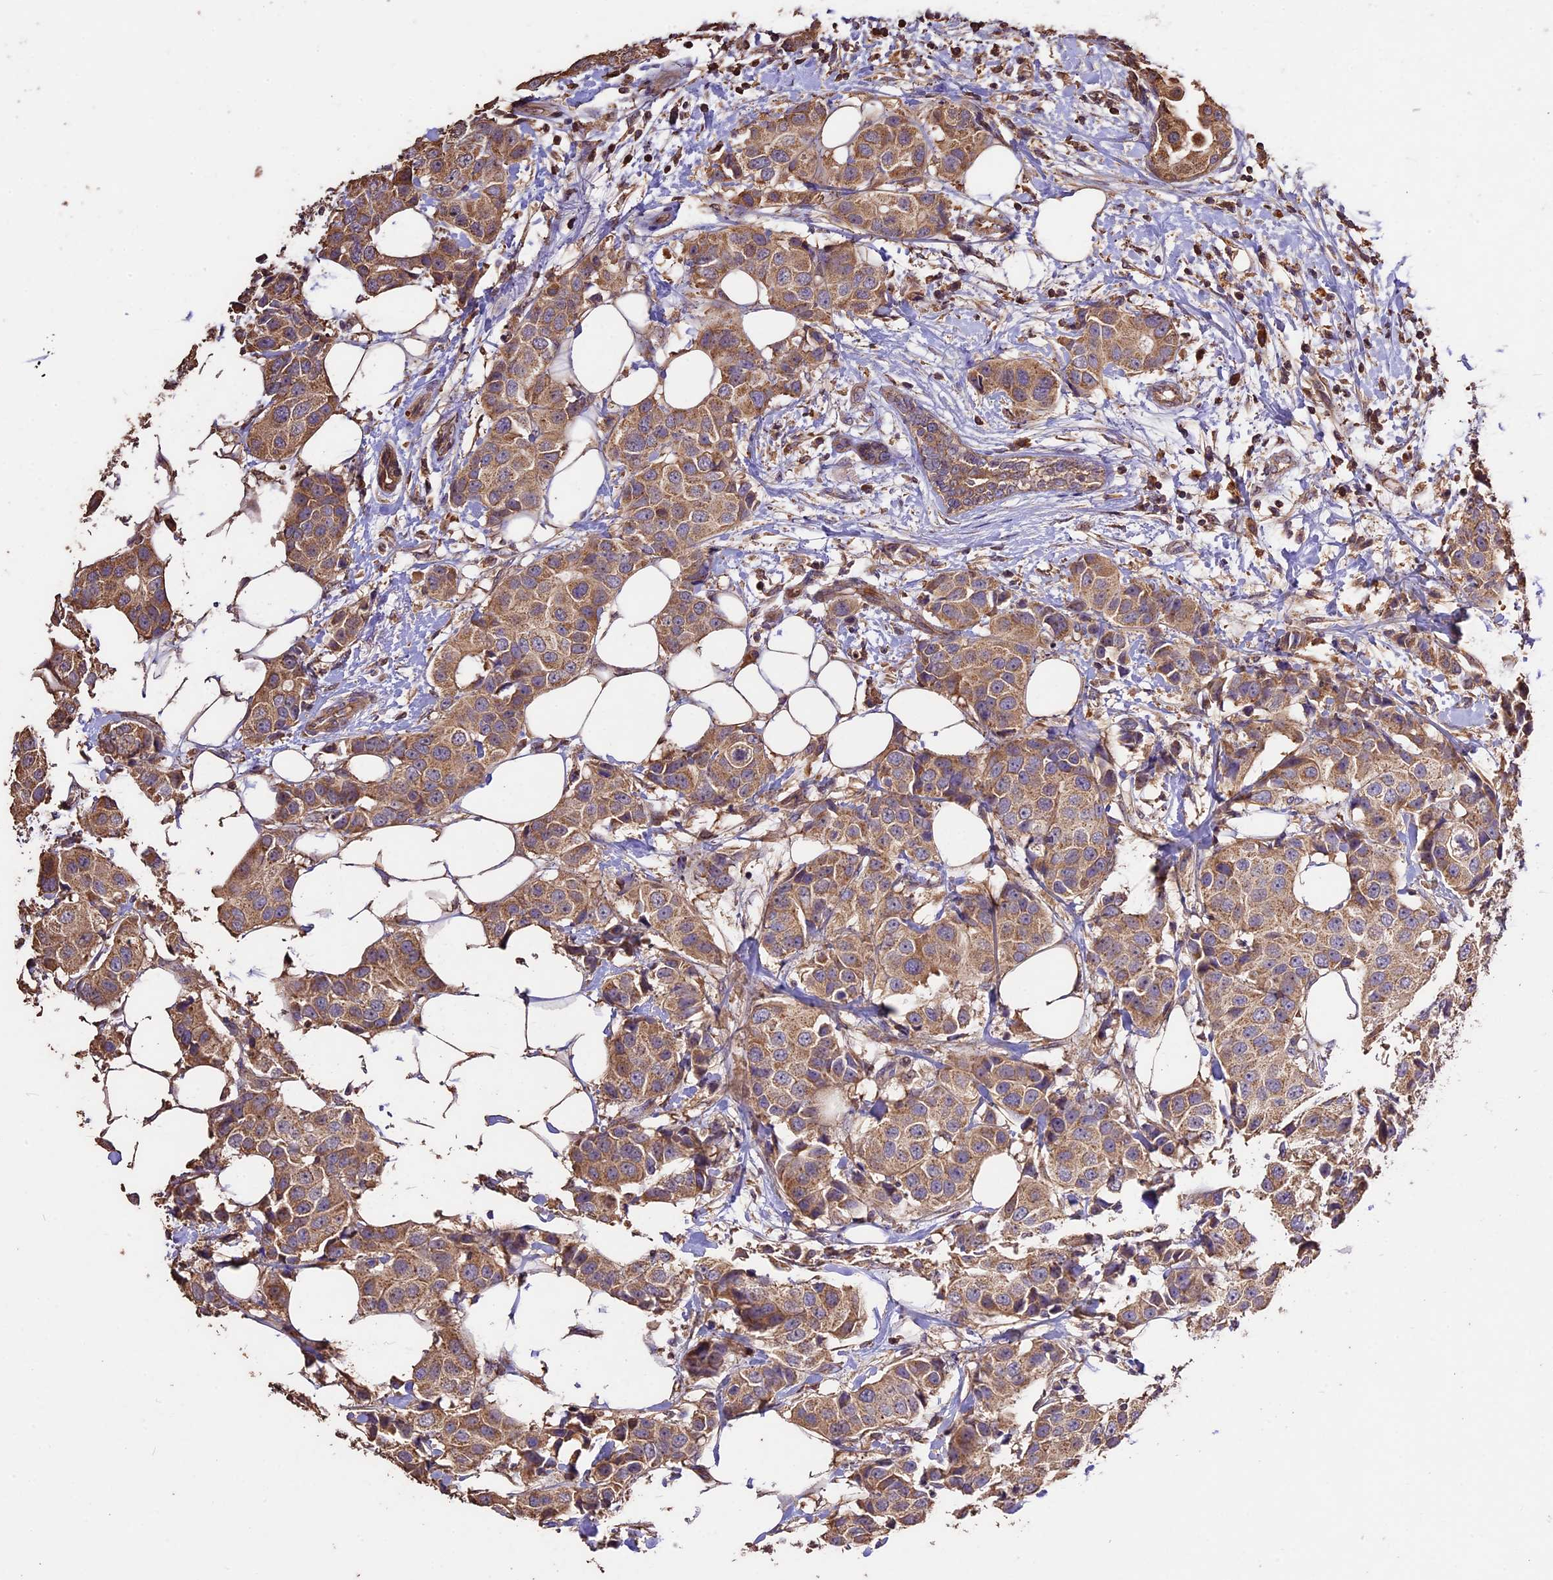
{"staining": {"intensity": "moderate", "quantity": ">75%", "location": "cytoplasmic/membranous"}, "tissue": "breast cancer", "cell_type": "Tumor cells", "image_type": "cancer", "snomed": [{"axis": "morphology", "description": "Normal tissue, NOS"}, {"axis": "morphology", "description": "Duct carcinoma"}, {"axis": "topography", "description": "Breast"}], "caption": "A medium amount of moderate cytoplasmic/membranous staining is present in about >75% of tumor cells in breast cancer tissue.", "gene": "CRLF1", "patient": {"sex": "female", "age": 39}}